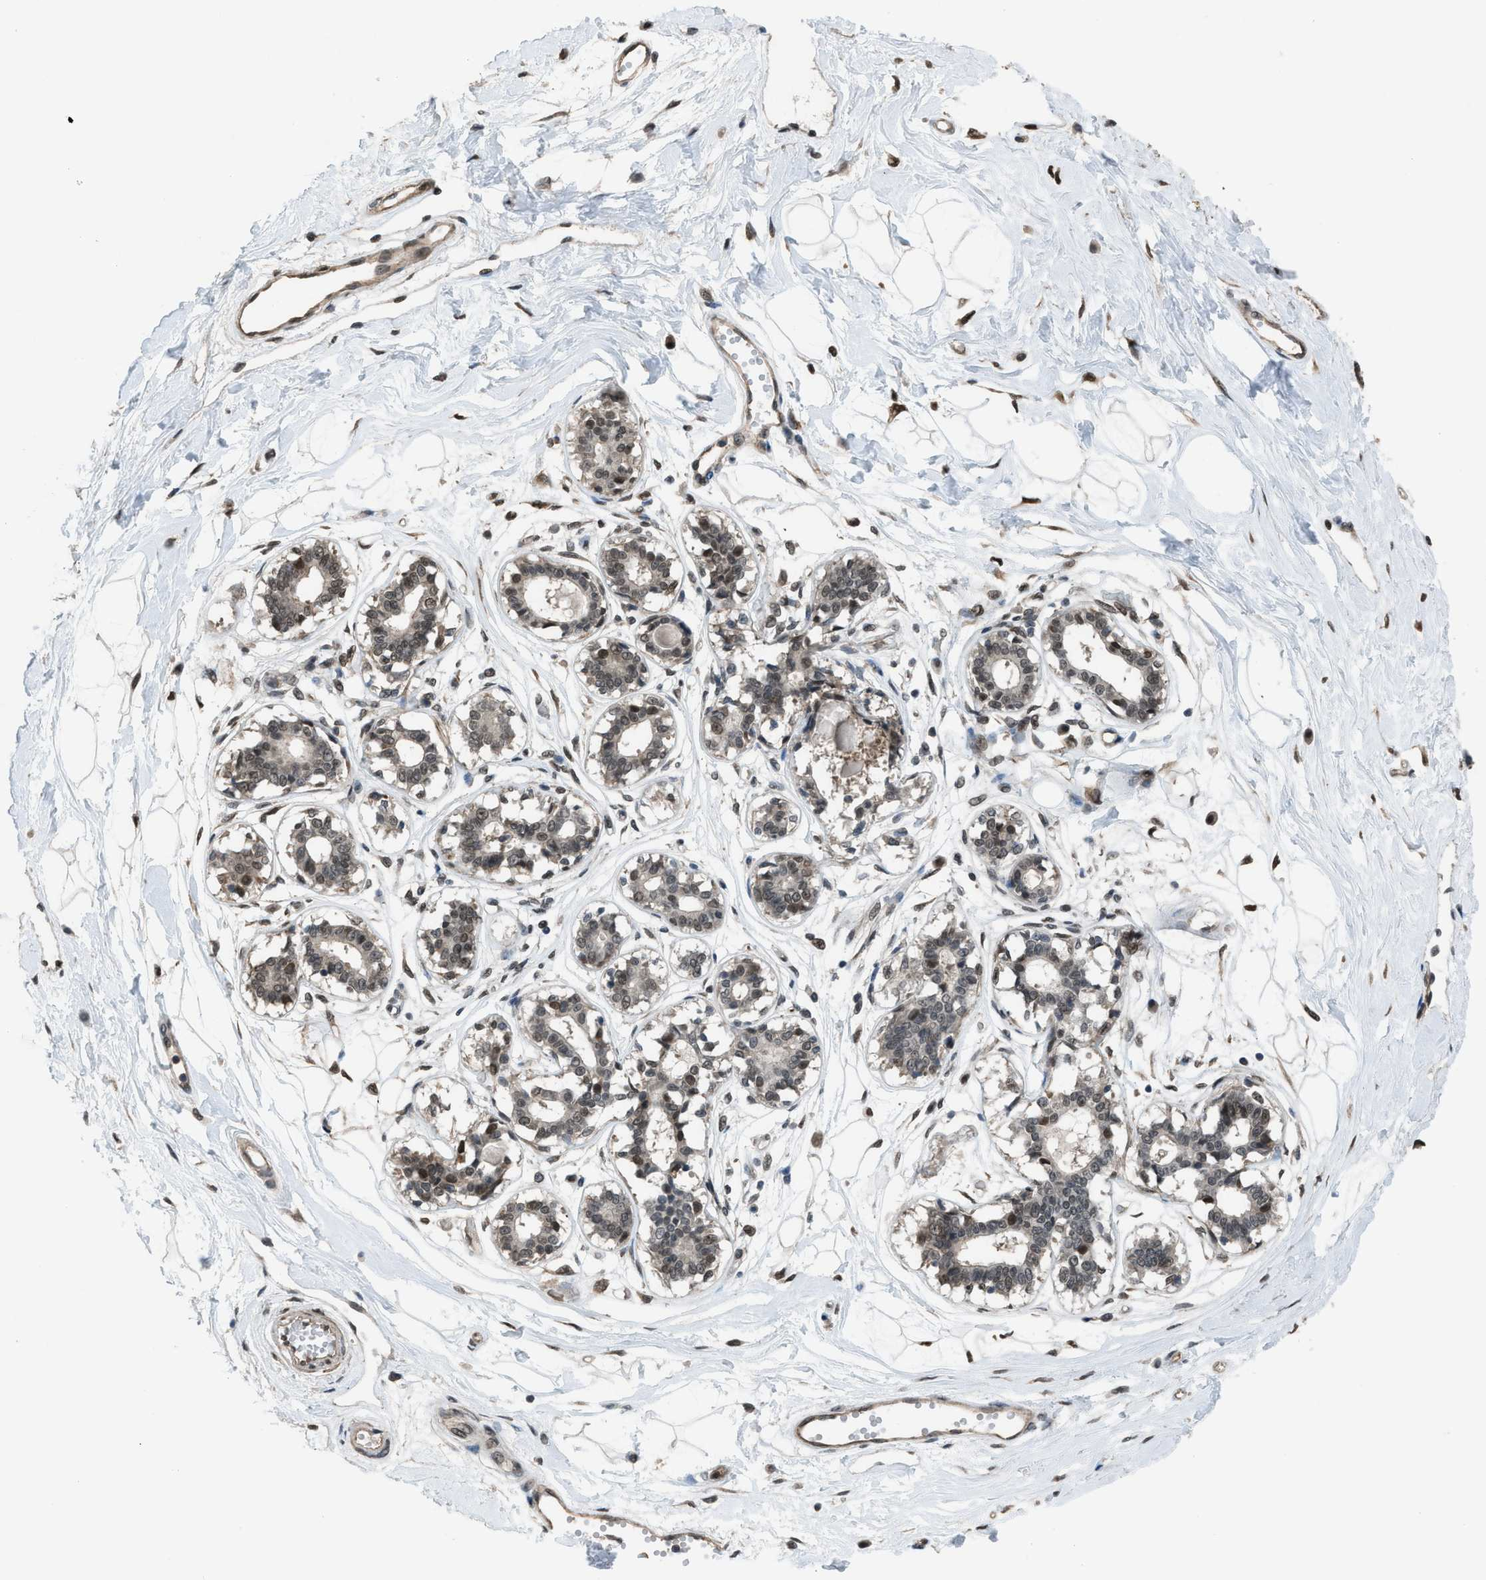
{"staining": {"intensity": "moderate", "quantity": "<25%", "location": "cytoplasmic/membranous,nuclear"}, "tissue": "breast", "cell_type": "Adipocytes", "image_type": "normal", "snomed": [{"axis": "morphology", "description": "Normal tissue, NOS"}, {"axis": "topography", "description": "Breast"}], "caption": "The photomicrograph reveals staining of normal breast, revealing moderate cytoplasmic/membranous,nuclear protein expression (brown color) within adipocytes. (DAB IHC with brightfield microscopy, high magnification).", "gene": "KPNA6", "patient": {"sex": "female", "age": 45}}